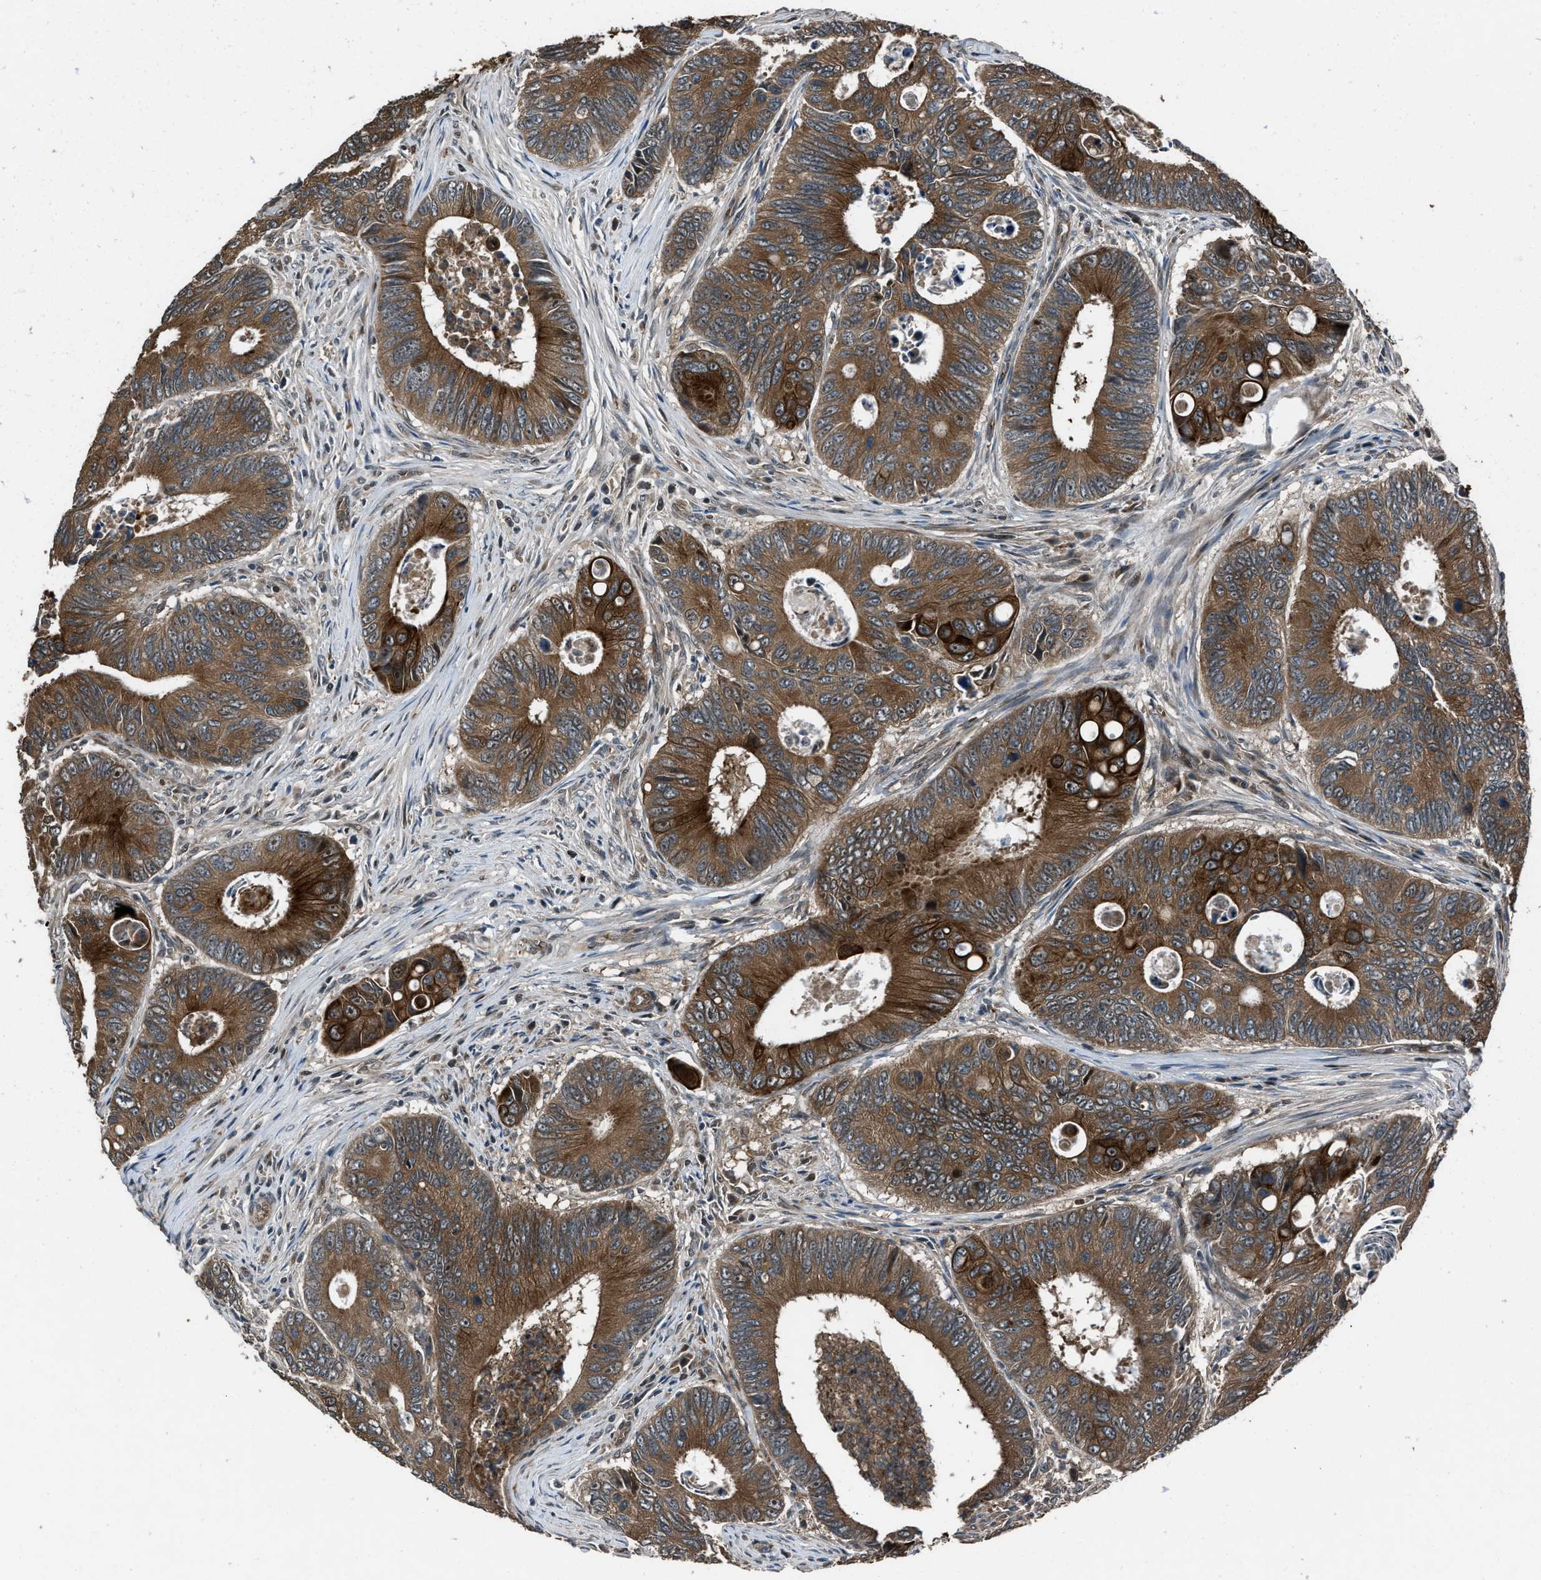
{"staining": {"intensity": "moderate", "quantity": ">75%", "location": "cytoplasmic/membranous"}, "tissue": "colorectal cancer", "cell_type": "Tumor cells", "image_type": "cancer", "snomed": [{"axis": "morphology", "description": "Inflammation, NOS"}, {"axis": "morphology", "description": "Adenocarcinoma, NOS"}, {"axis": "topography", "description": "Colon"}], "caption": "Colorectal adenocarcinoma stained for a protein (brown) exhibits moderate cytoplasmic/membranous positive positivity in about >75% of tumor cells.", "gene": "IRAK4", "patient": {"sex": "male", "age": 72}}